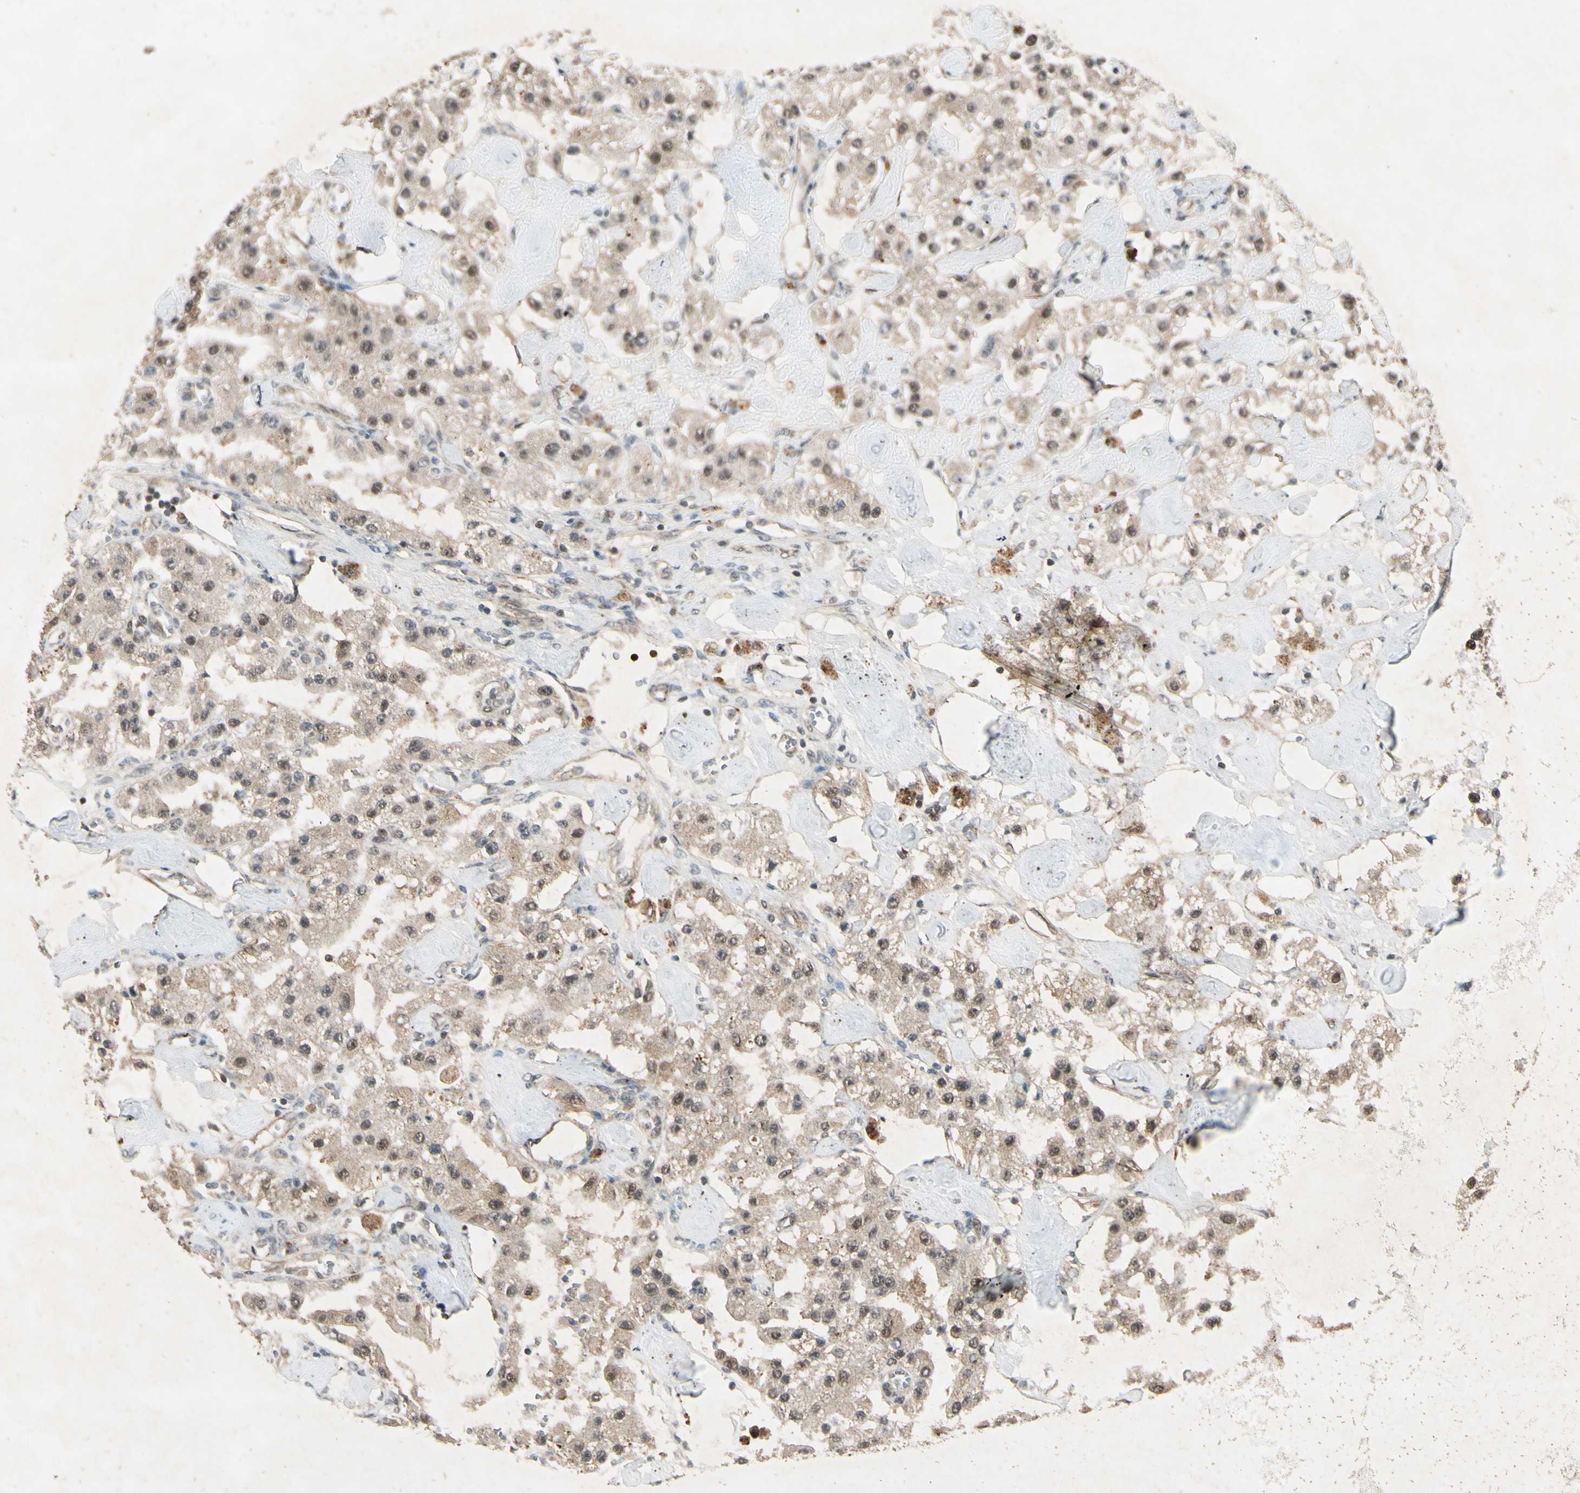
{"staining": {"intensity": "weak", "quantity": "25%-75%", "location": "cytoplasmic/membranous,nuclear"}, "tissue": "carcinoid", "cell_type": "Tumor cells", "image_type": "cancer", "snomed": [{"axis": "morphology", "description": "Carcinoid, malignant, NOS"}, {"axis": "topography", "description": "Pancreas"}], "caption": "Carcinoid (malignant) stained for a protein reveals weak cytoplasmic/membranous and nuclear positivity in tumor cells.", "gene": "PSMD5", "patient": {"sex": "male", "age": 41}}